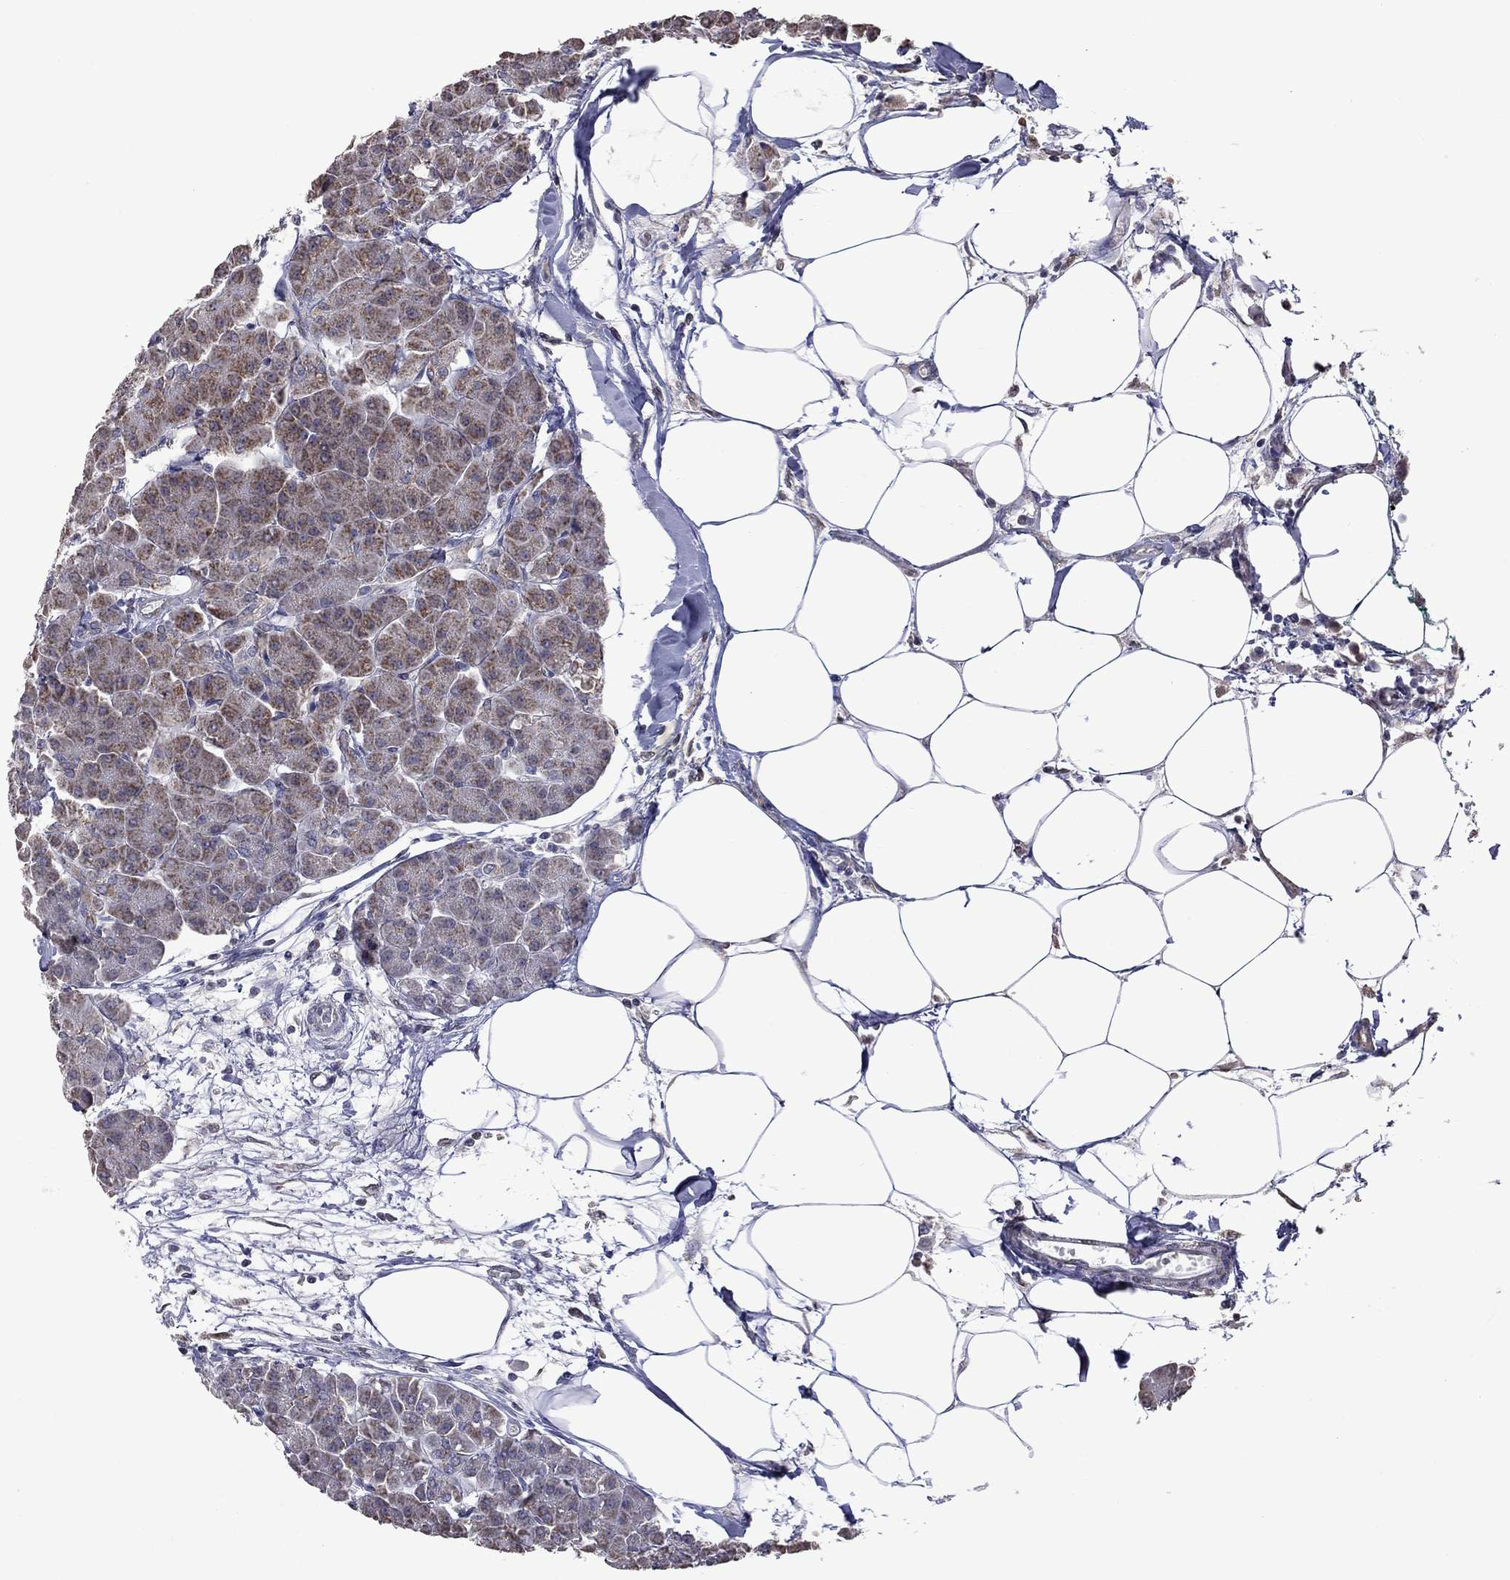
{"staining": {"intensity": "strong", "quantity": ">75%", "location": "cytoplasmic/membranous"}, "tissue": "pancreas", "cell_type": "Exocrine glandular cells", "image_type": "normal", "snomed": [{"axis": "morphology", "description": "Normal tissue, NOS"}, {"axis": "topography", "description": "Adipose tissue"}, {"axis": "topography", "description": "Pancreas"}, {"axis": "topography", "description": "Peripheral nerve tissue"}], "caption": "Immunohistochemical staining of benign pancreas displays high levels of strong cytoplasmic/membranous positivity in approximately >75% of exocrine glandular cells.", "gene": "NDUFB1", "patient": {"sex": "female", "age": 58}}